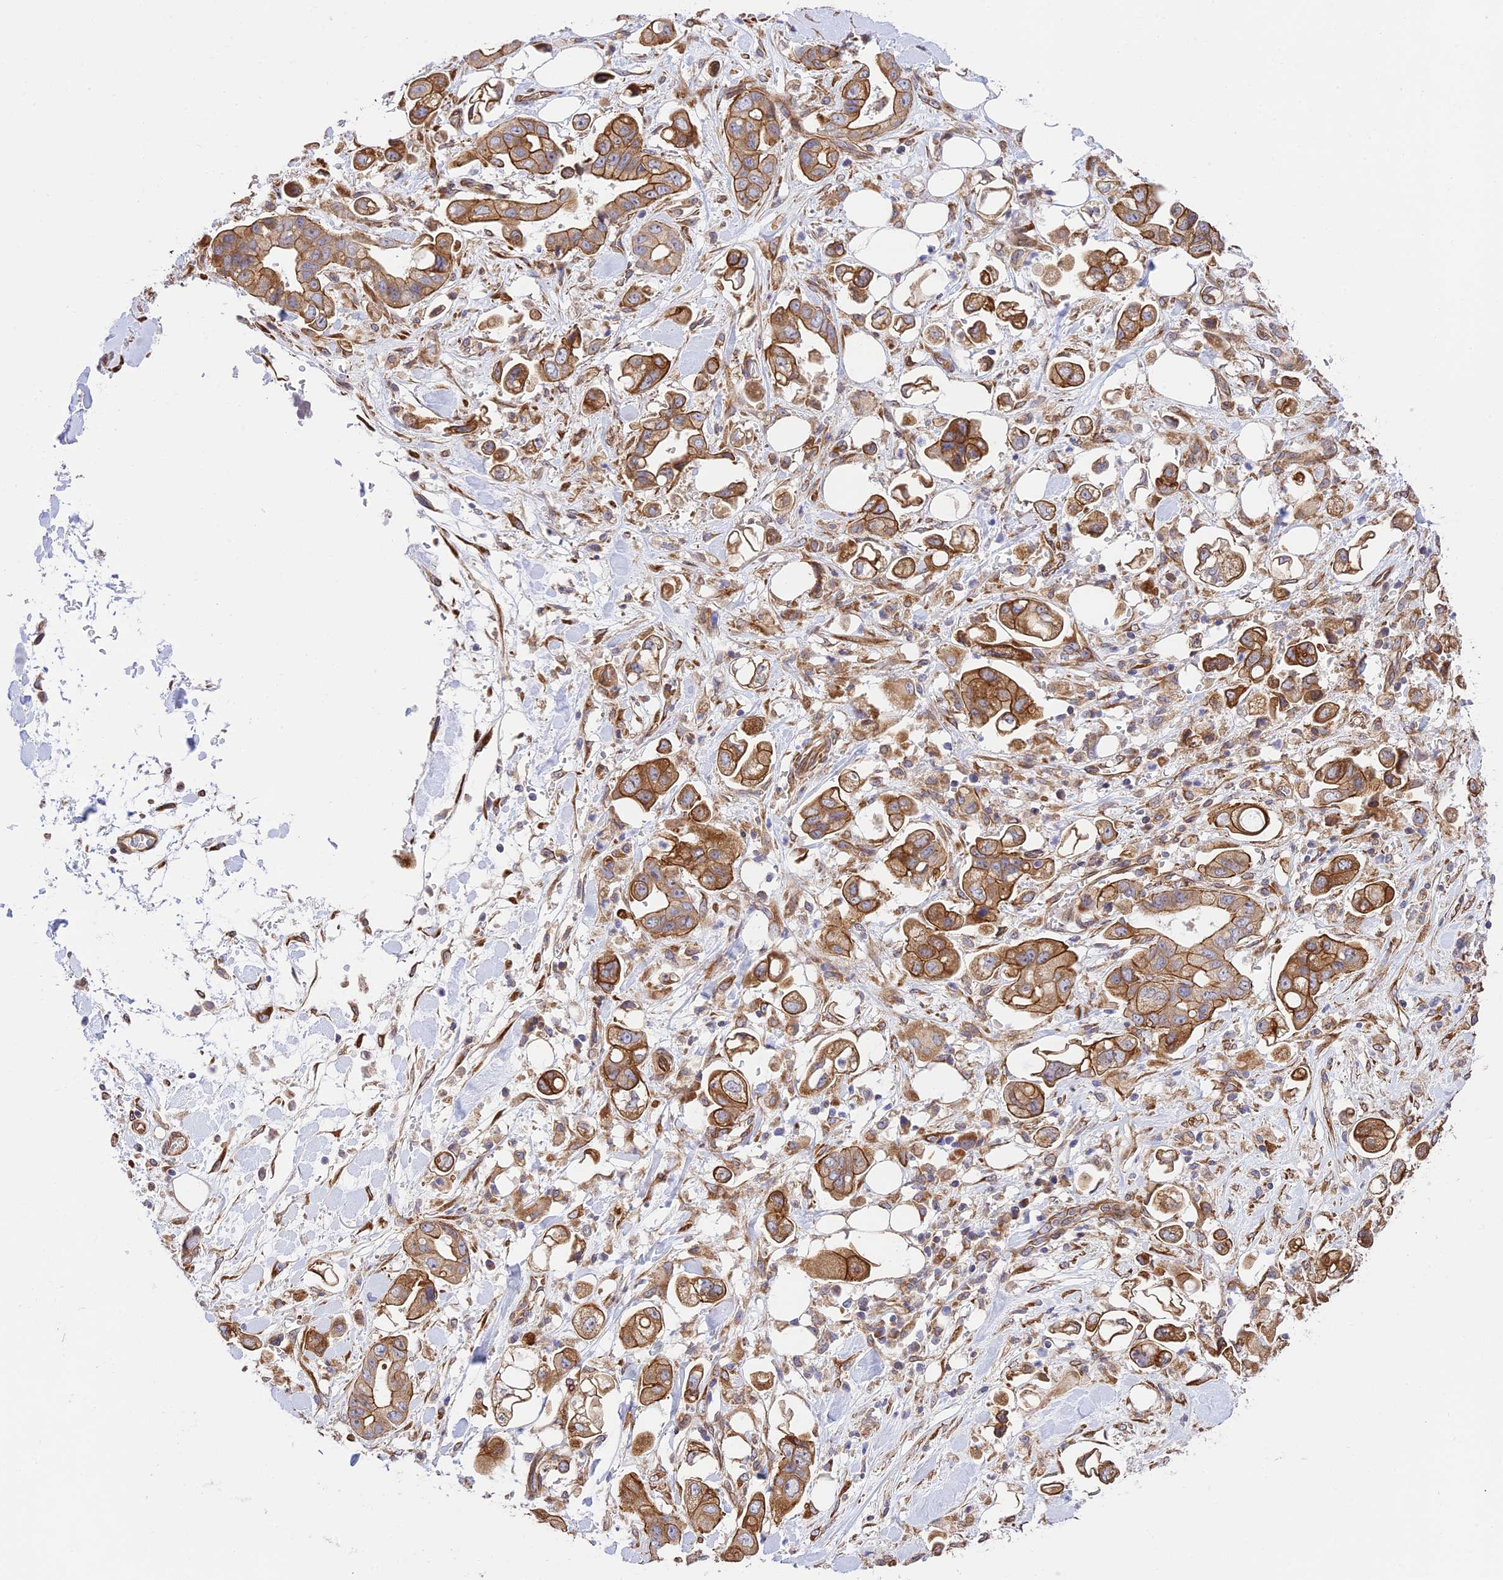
{"staining": {"intensity": "moderate", "quantity": ">75%", "location": "cytoplasmic/membranous"}, "tissue": "stomach cancer", "cell_type": "Tumor cells", "image_type": "cancer", "snomed": [{"axis": "morphology", "description": "Adenocarcinoma, NOS"}, {"axis": "topography", "description": "Stomach"}], "caption": "Human stomach cancer (adenocarcinoma) stained with a brown dye exhibits moderate cytoplasmic/membranous positive positivity in approximately >75% of tumor cells.", "gene": "EXOC3L4", "patient": {"sex": "male", "age": 62}}